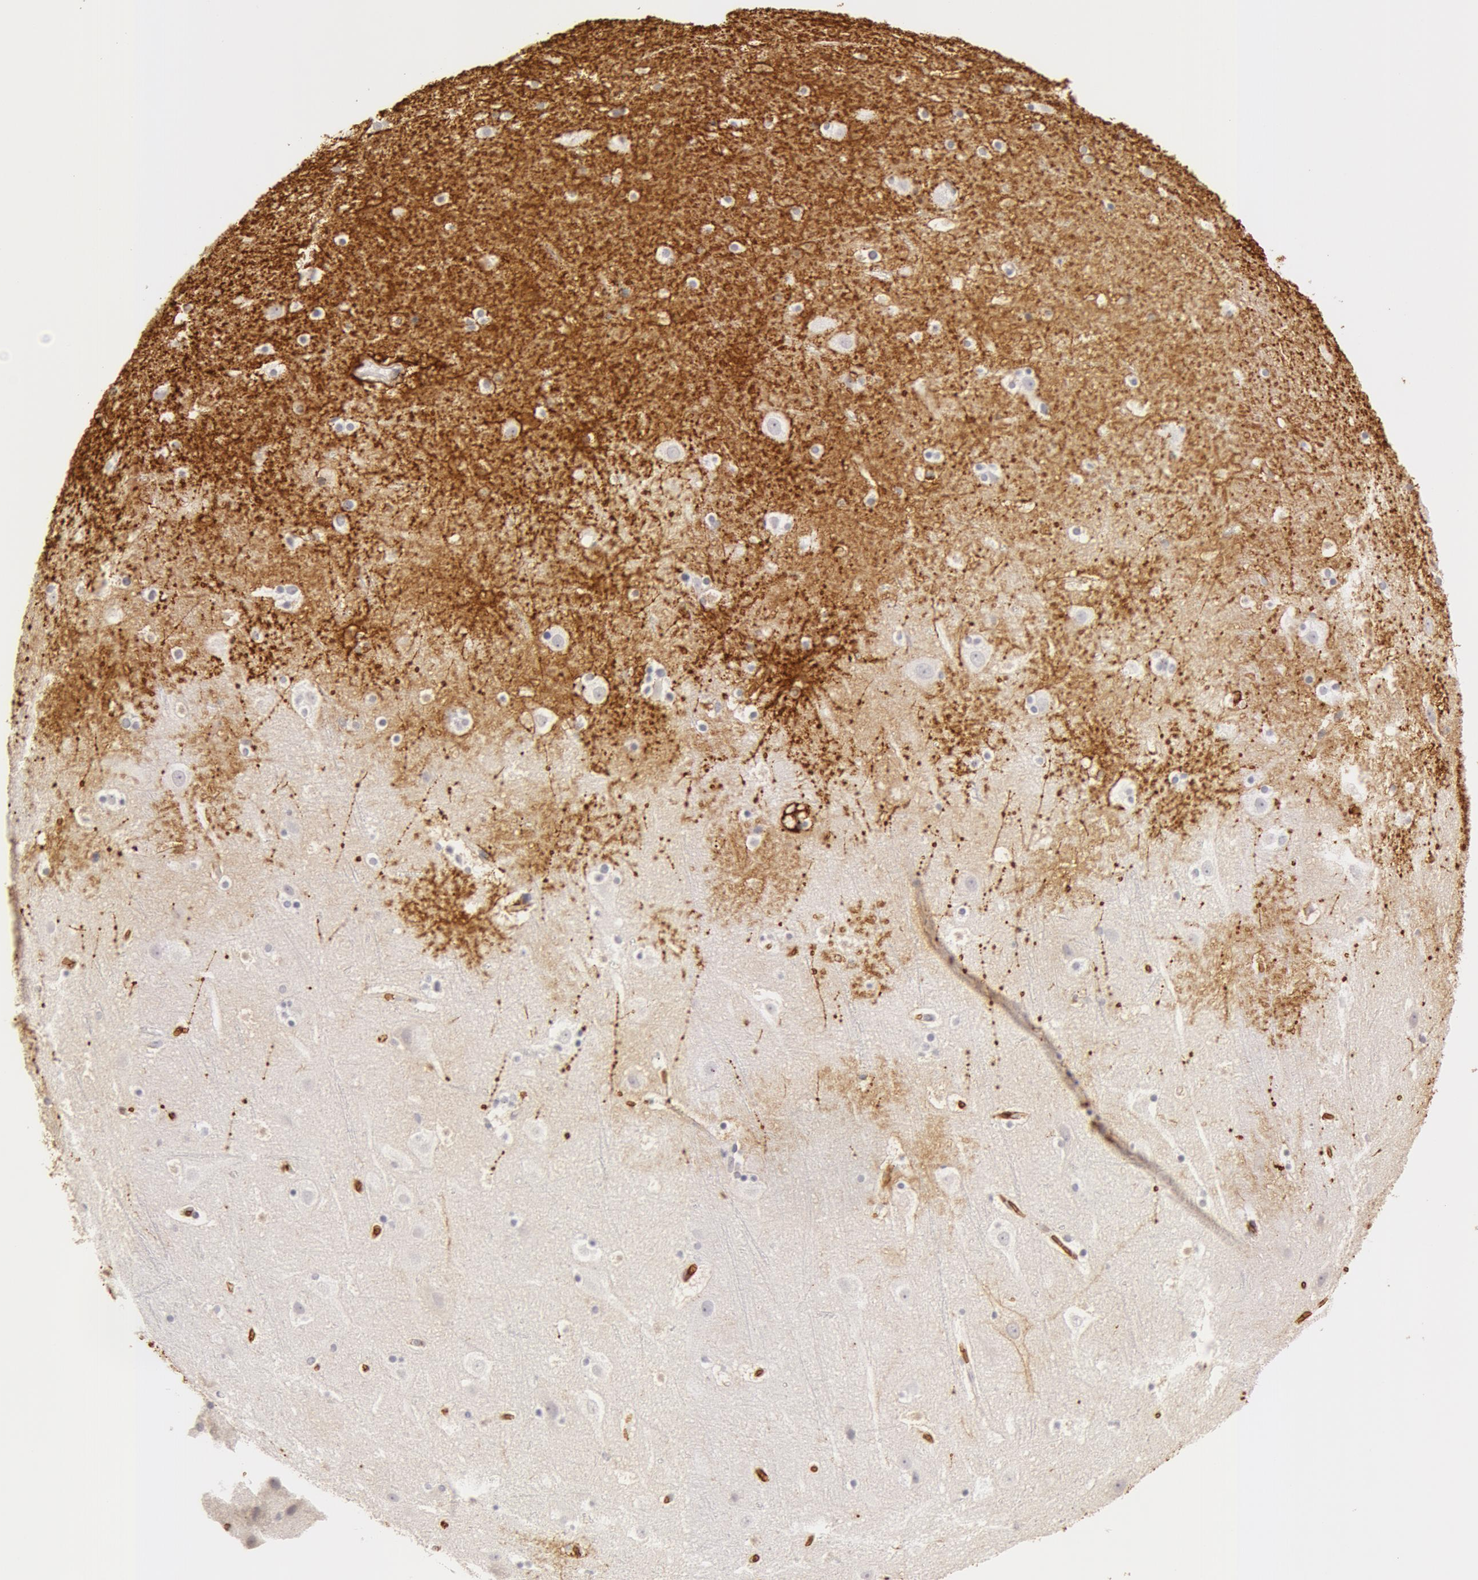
{"staining": {"intensity": "moderate", "quantity": "25%-75%", "location": "cytoplasmic/membranous"}, "tissue": "cerebral cortex", "cell_type": "Endothelial cells", "image_type": "normal", "snomed": [{"axis": "morphology", "description": "Normal tissue, NOS"}, {"axis": "topography", "description": "Cerebral cortex"}], "caption": "Immunohistochemical staining of normal cerebral cortex shows 25%-75% levels of moderate cytoplasmic/membranous protein expression in approximately 25%-75% of endothelial cells. The protein is shown in brown color, while the nuclei are stained blue.", "gene": "AQP1", "patient": {"sex": "male", "age": 45}}